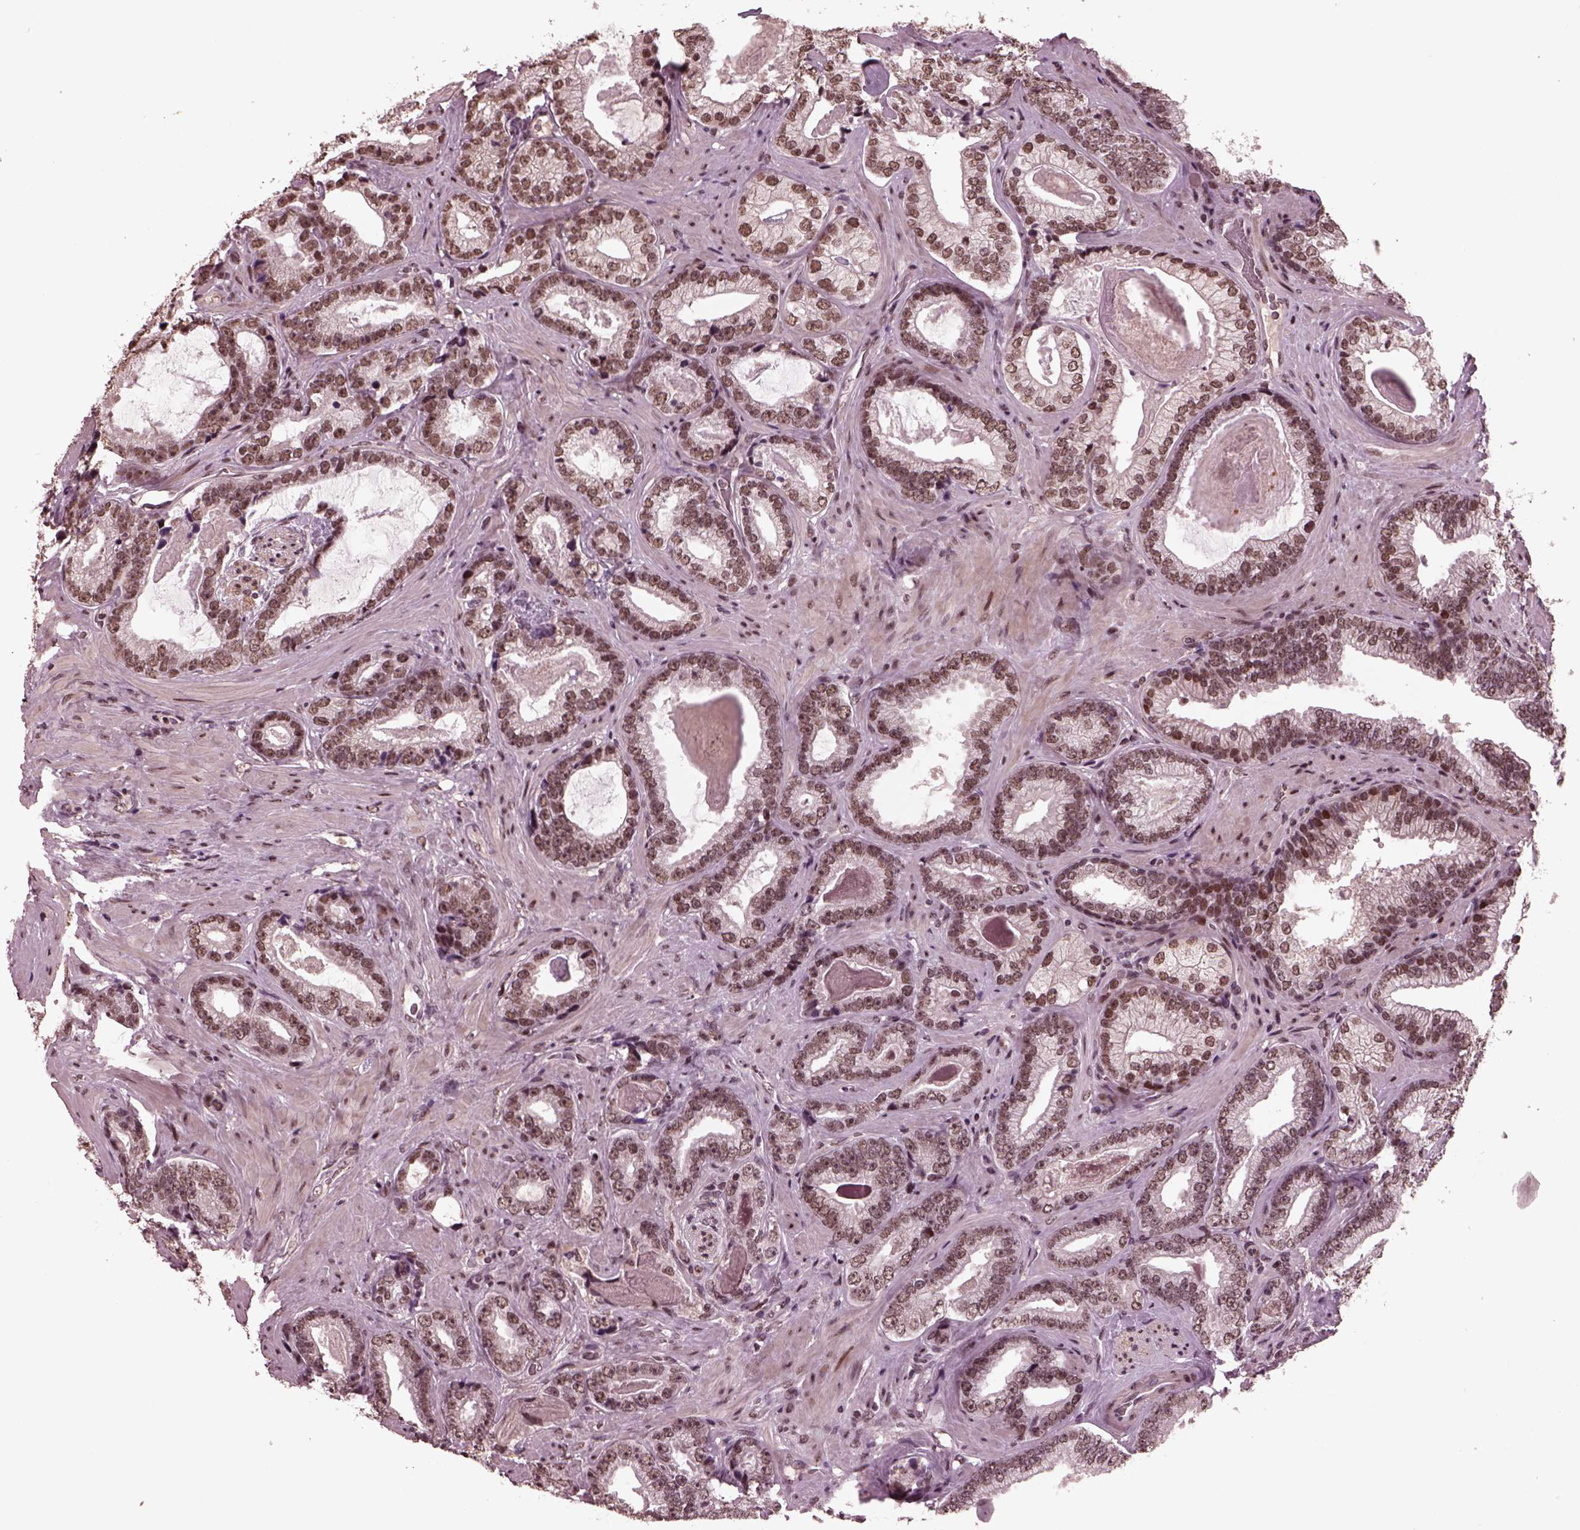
{"staining": {"intensity": "moderate", "quantity": ">75%", "location": "nuclear"}, "tissue": "prostate cancer", "cell_type": "Tumor cells", "image_type": "cancer", "snomed": [{"axis": "morphology", "description": "Adenocarcinoma, Low grade"}, {"axis": "topography", "description": "Prostate"}], "caption": "The immunohistochemical stain labels moderate nuclear positivity in tumor cells of prostate adenocarcinoma (low-grade) tissue.", "gene": "NAP1L5", "patient": {"sex": "male", "age": 61}}